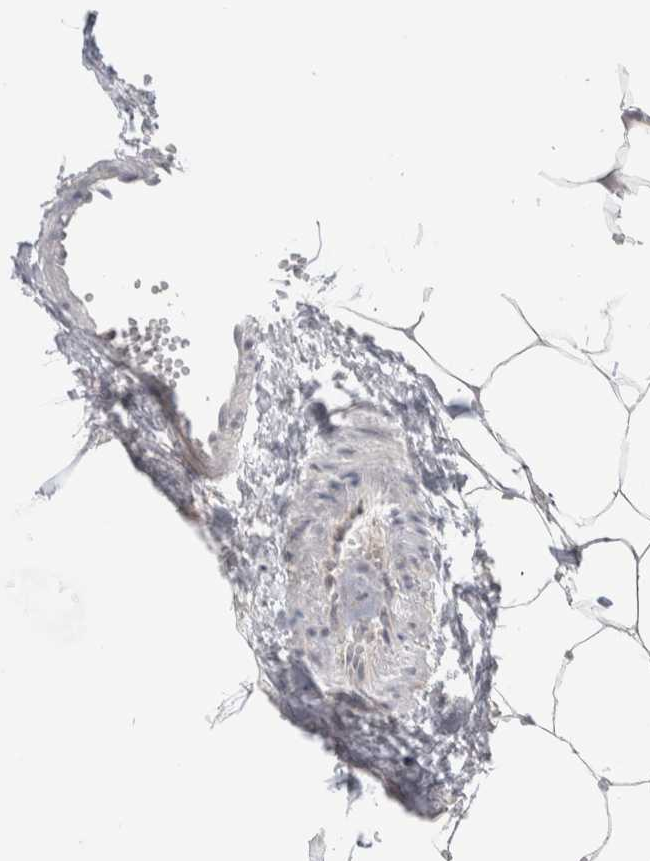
{"staining": {"intensity": "negative", "quantity": "none", "location": "none"}, "tissue": "adipose tissue", "cell_type": "Adipocytes", "image_type": "normal", "snomed": [{"axis": "morphology", "description": "Normal tissue, NOS"}, {"axis": "topography", "description": "Breast"}, {"axis": "topography", "description": "Adipose tissue"}], "caption": "This is a histopathology image of immunohistochemistry staining of normal adipose tissue, which shows no positivity in adipocytes.", "gene": "RUSF1", "patient": {"sex": "female", "age": 25}}